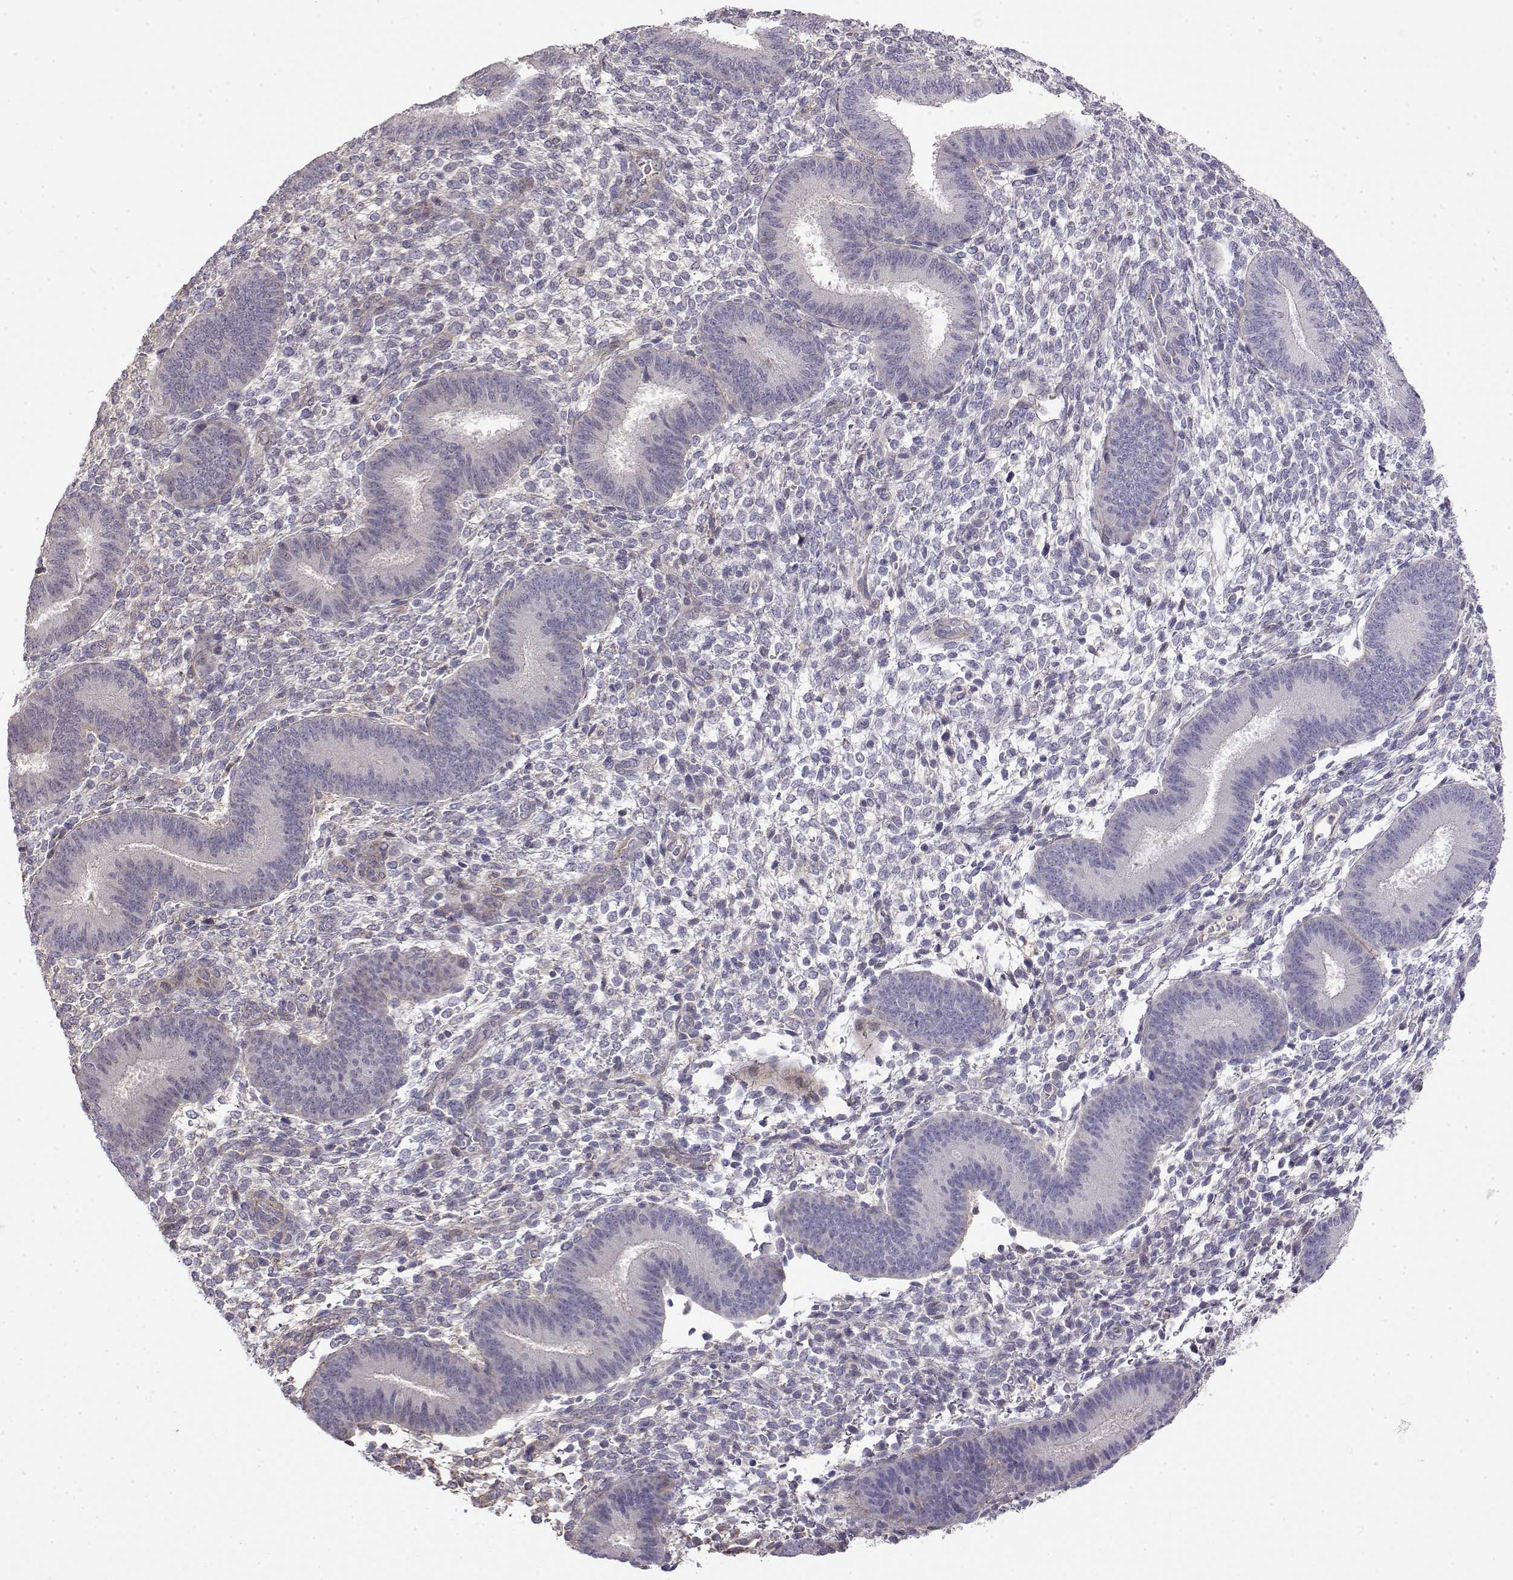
{"staining": {"intensity": "negative", "quantity": "none", "location": "none"}, "tissue": "endometrium", "cell_type": "Cells in endometrial stroma", "image_type": "normal", "snomed": [{"axis": "morphology", "description": "Normal tissue, NOS"}, {"axis": "topography", "description": "Endometrium"}], "caption": "Human endometrium stained for a protein using immunohistochemistry displays no staining in cells in endometrial stroma.", "gene": "GGACT", "patient": {"sex": "female", "age": 39}}